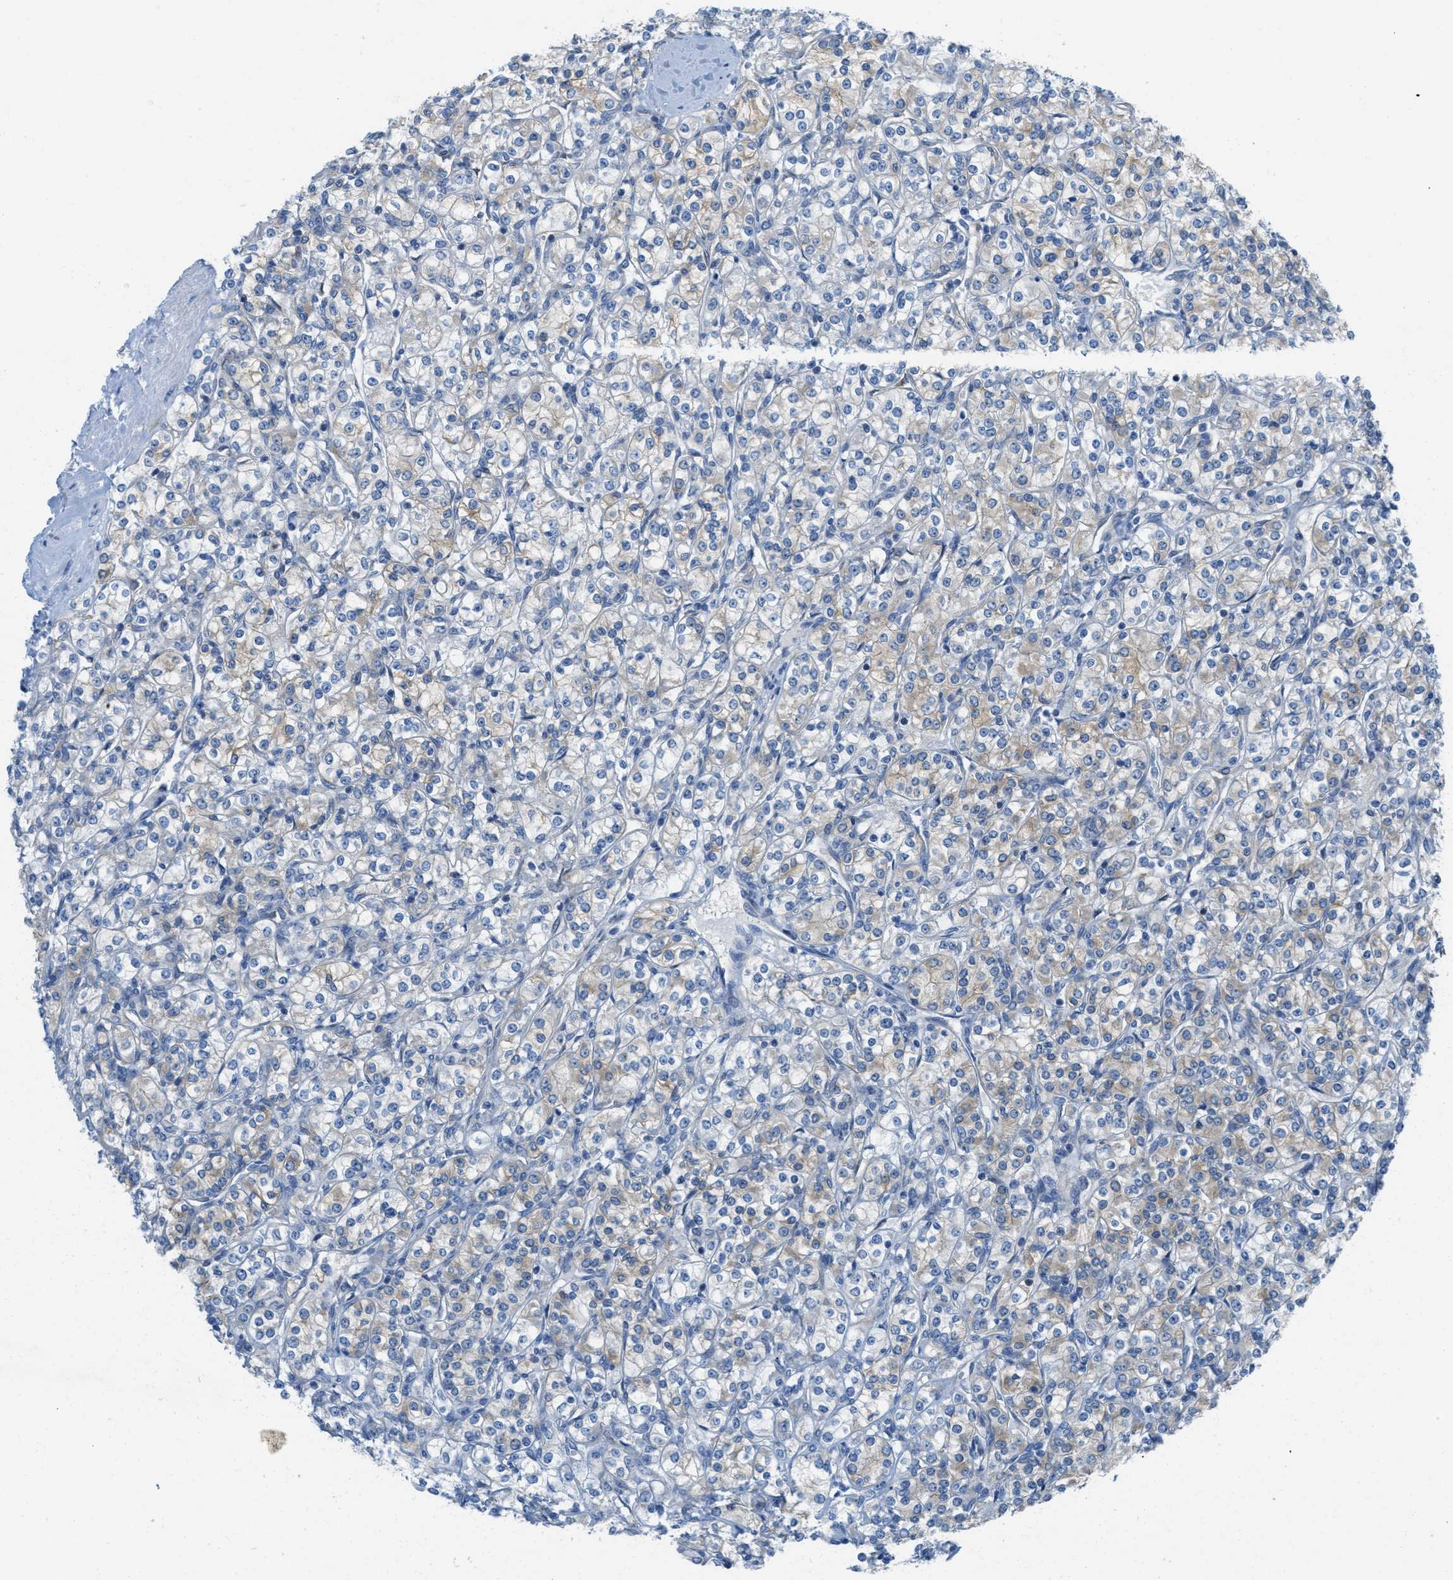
{"staining": {"intensity": "weak", "quantity": "25%-75%", "location": "cytoplasmic/membranous"}, "tissue": "renal cancer", "cell_type": "Tumor cells", "image_type": "cancer", "snomed": [{"axis": "morphology", "description": "Adenocarcinoma, NOS"}, {"axis": "topography", "description": "Kidney"}], "caption": "Weak cytoplasmic/membranous staining is seen in about 25%-75% of tumor cells in adenocarcinoma (renal). The staining is performed using DAB brown chromogen to label protein expression. The nuclei are counter-stained blue using hematoxylin.", "gene": "ASGR1", "patient": {"sex": "male", "age": 77}}